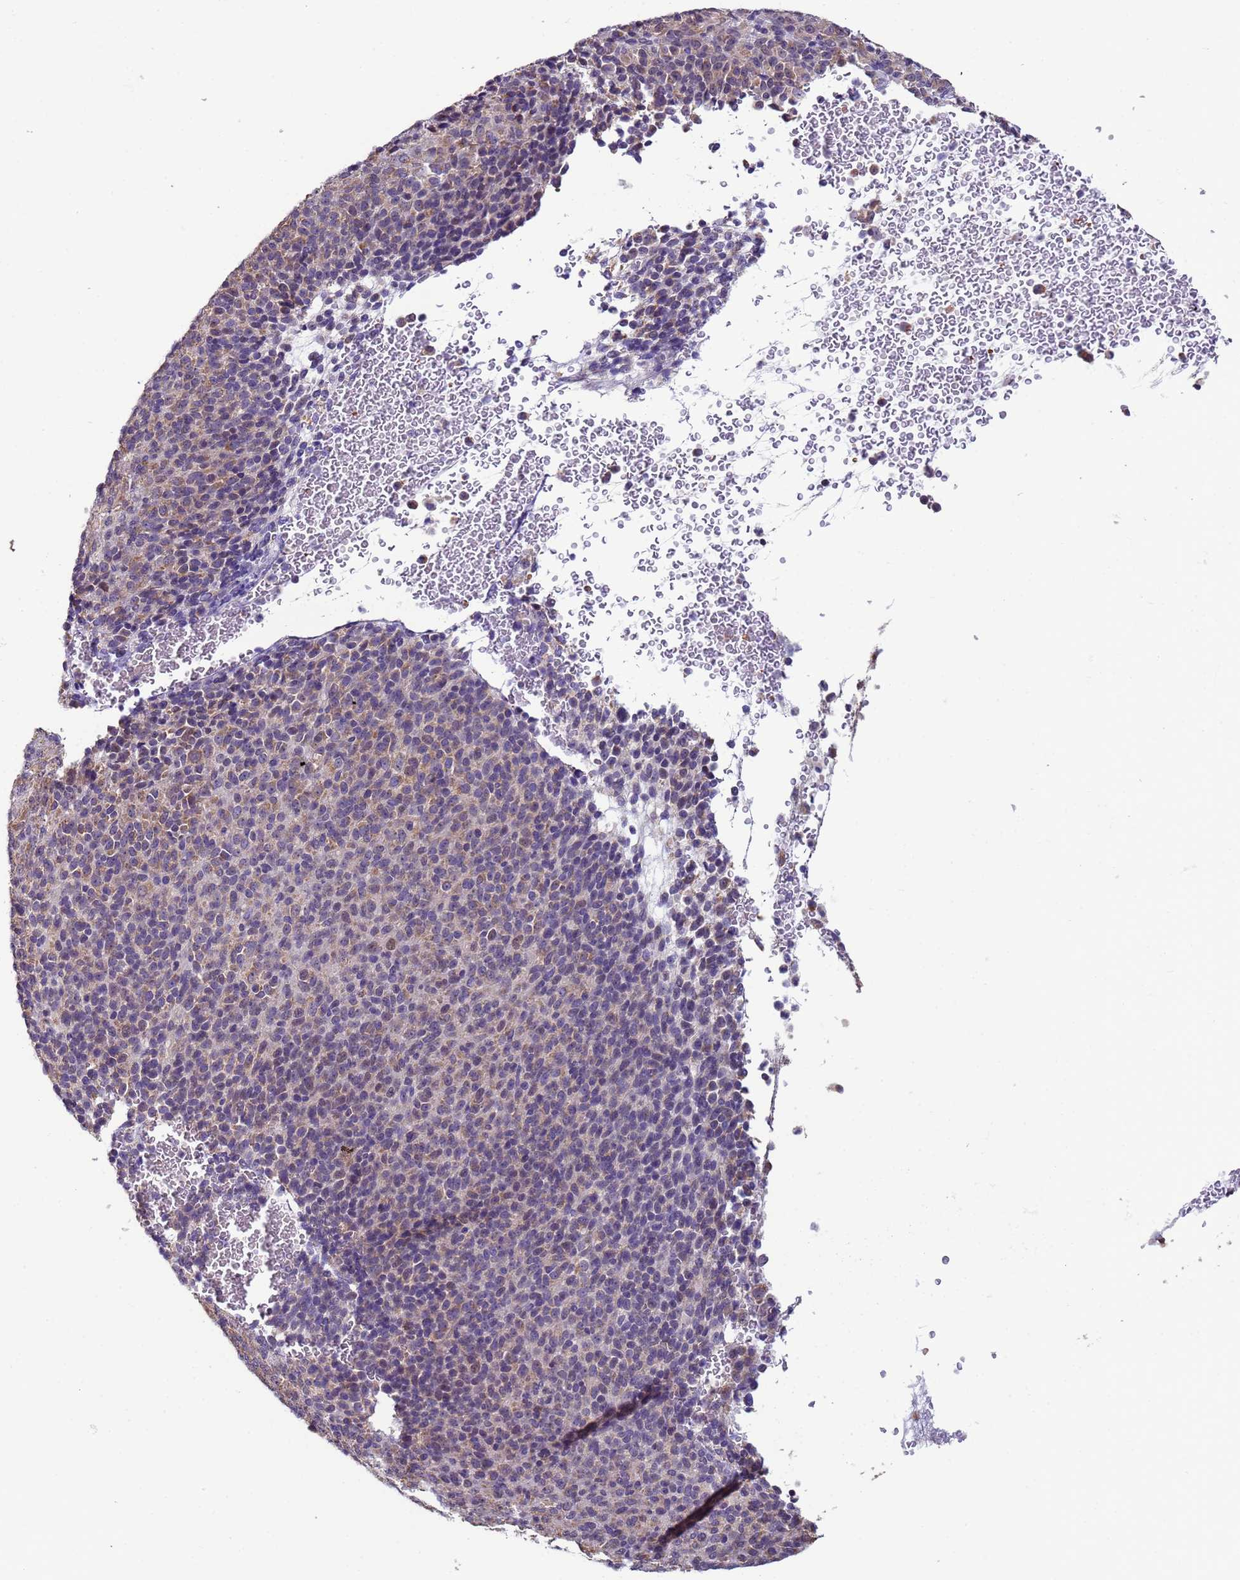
{"staining": {"intensity": "weak", "quantity": ">75%", "location": "cytoplasmic/membranous,nuclear"}, "tissue": "melanoma", "cell_type": "Tumor cells", "image_type": "cancer", "snomed": [{"axis": "morphology", "description": "Malignant melanoma, Metastatic site"}, {"axis": "topography", "description": "Brain"}], "caption": "The image demonstrates immunohistochemical staining of malignant melanoma (metastatic site). There is weak cytoplasmic/membranous and nuclear staining is seen in approximately >75% of tumor cells.", "gene": "CLHC1", "patient": {"sex": "female", "age": 56}}